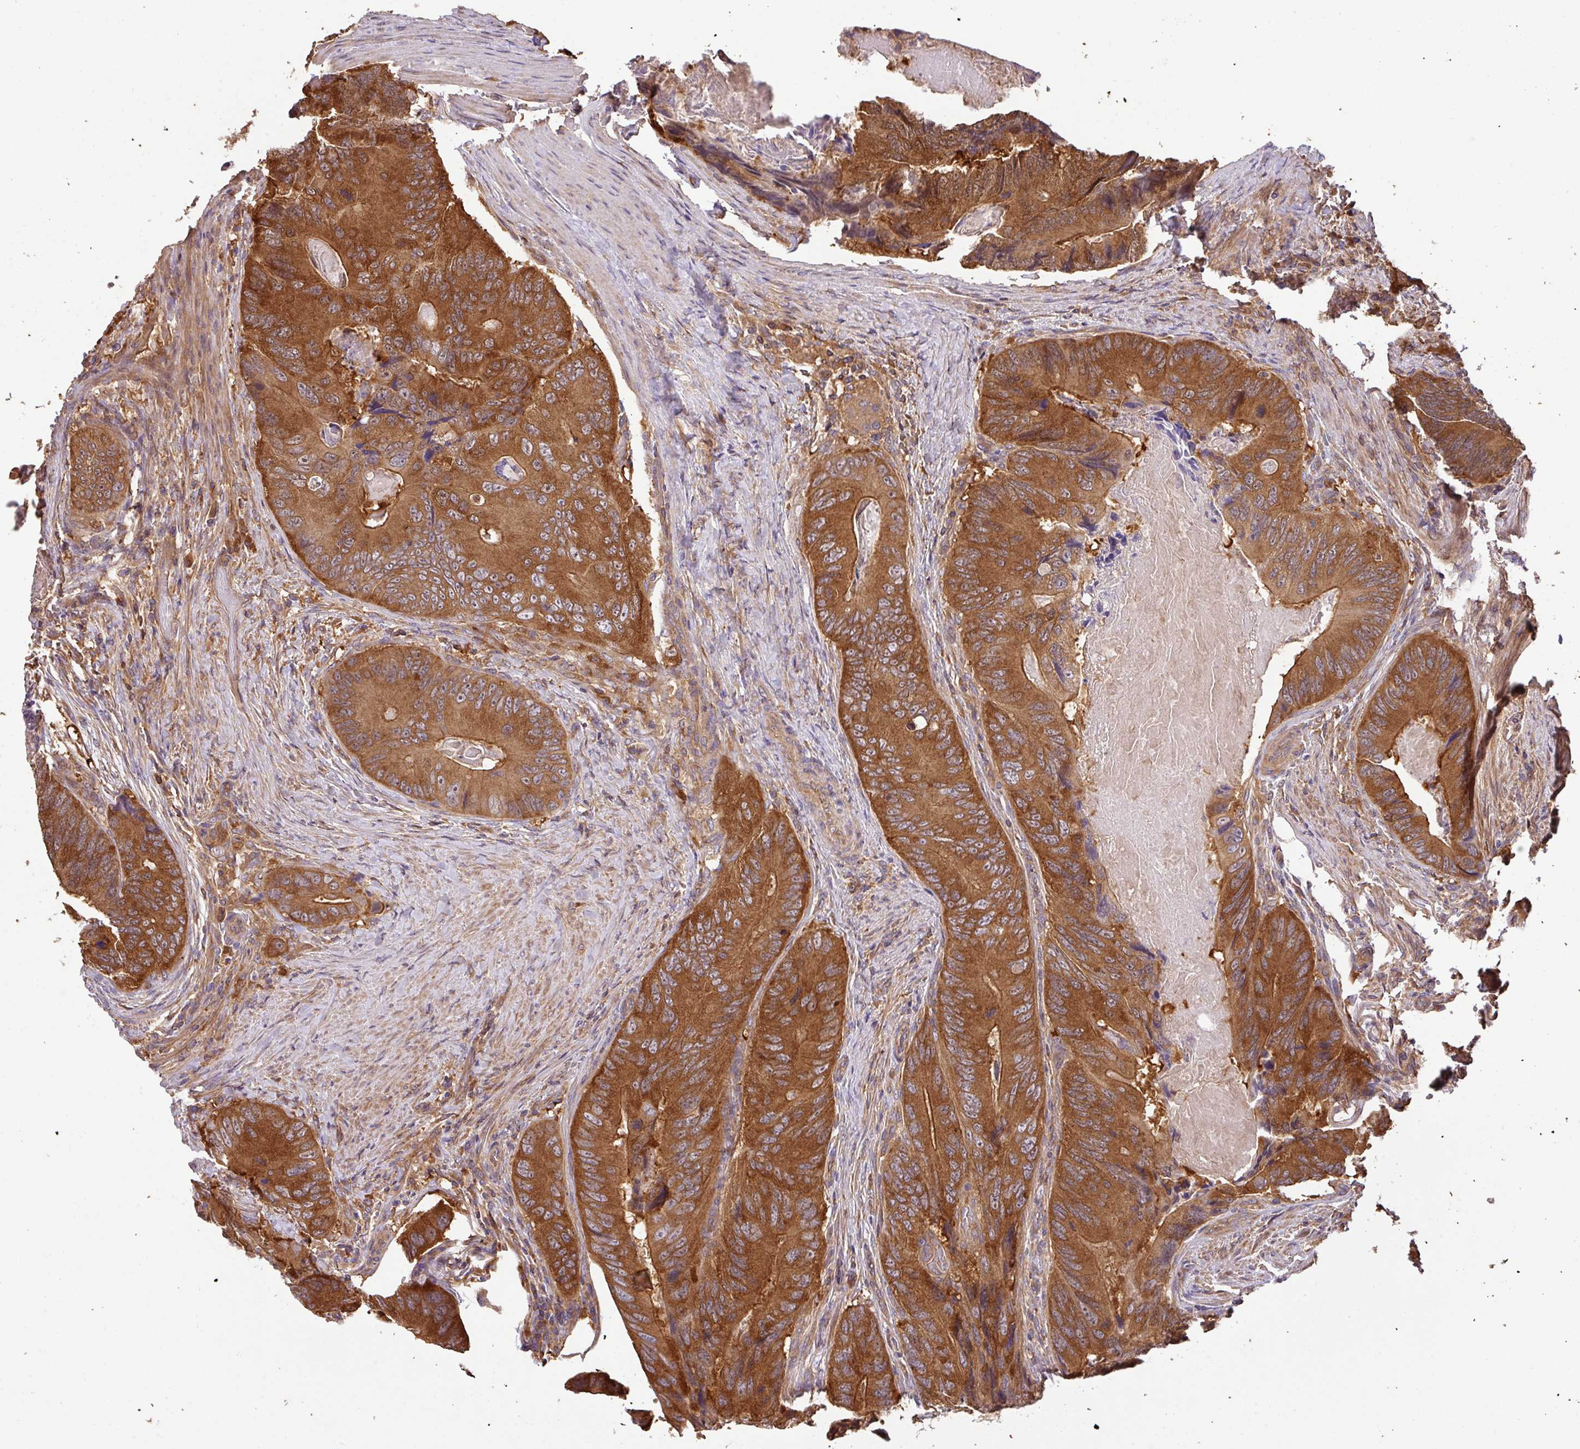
{"staining": {"intensity": "strong", "quantity": ">75%", "location": "cytoplasmic/membranous"}, "tissue": "colorectal cancer", "cell_type": "Tumor cells", "image_type": "cancer", "snomed": [{"axis": "morphology", "description": "Adenocarcinoma, NOS"}, {"axis": "topography", "description": "Colon"}], "caption": "Protein staining reveals strong cytoplasmic/membranous positivity in about >75% of tumor cells in colorectal cancer (adenocarcinoma). (DAB (3,3'-diaminobenzidine) IHC, brown staining for protein, blue staining for nuclei).", "gene": "GSPT1", "patient": {"sex": "male", "age": 84}}